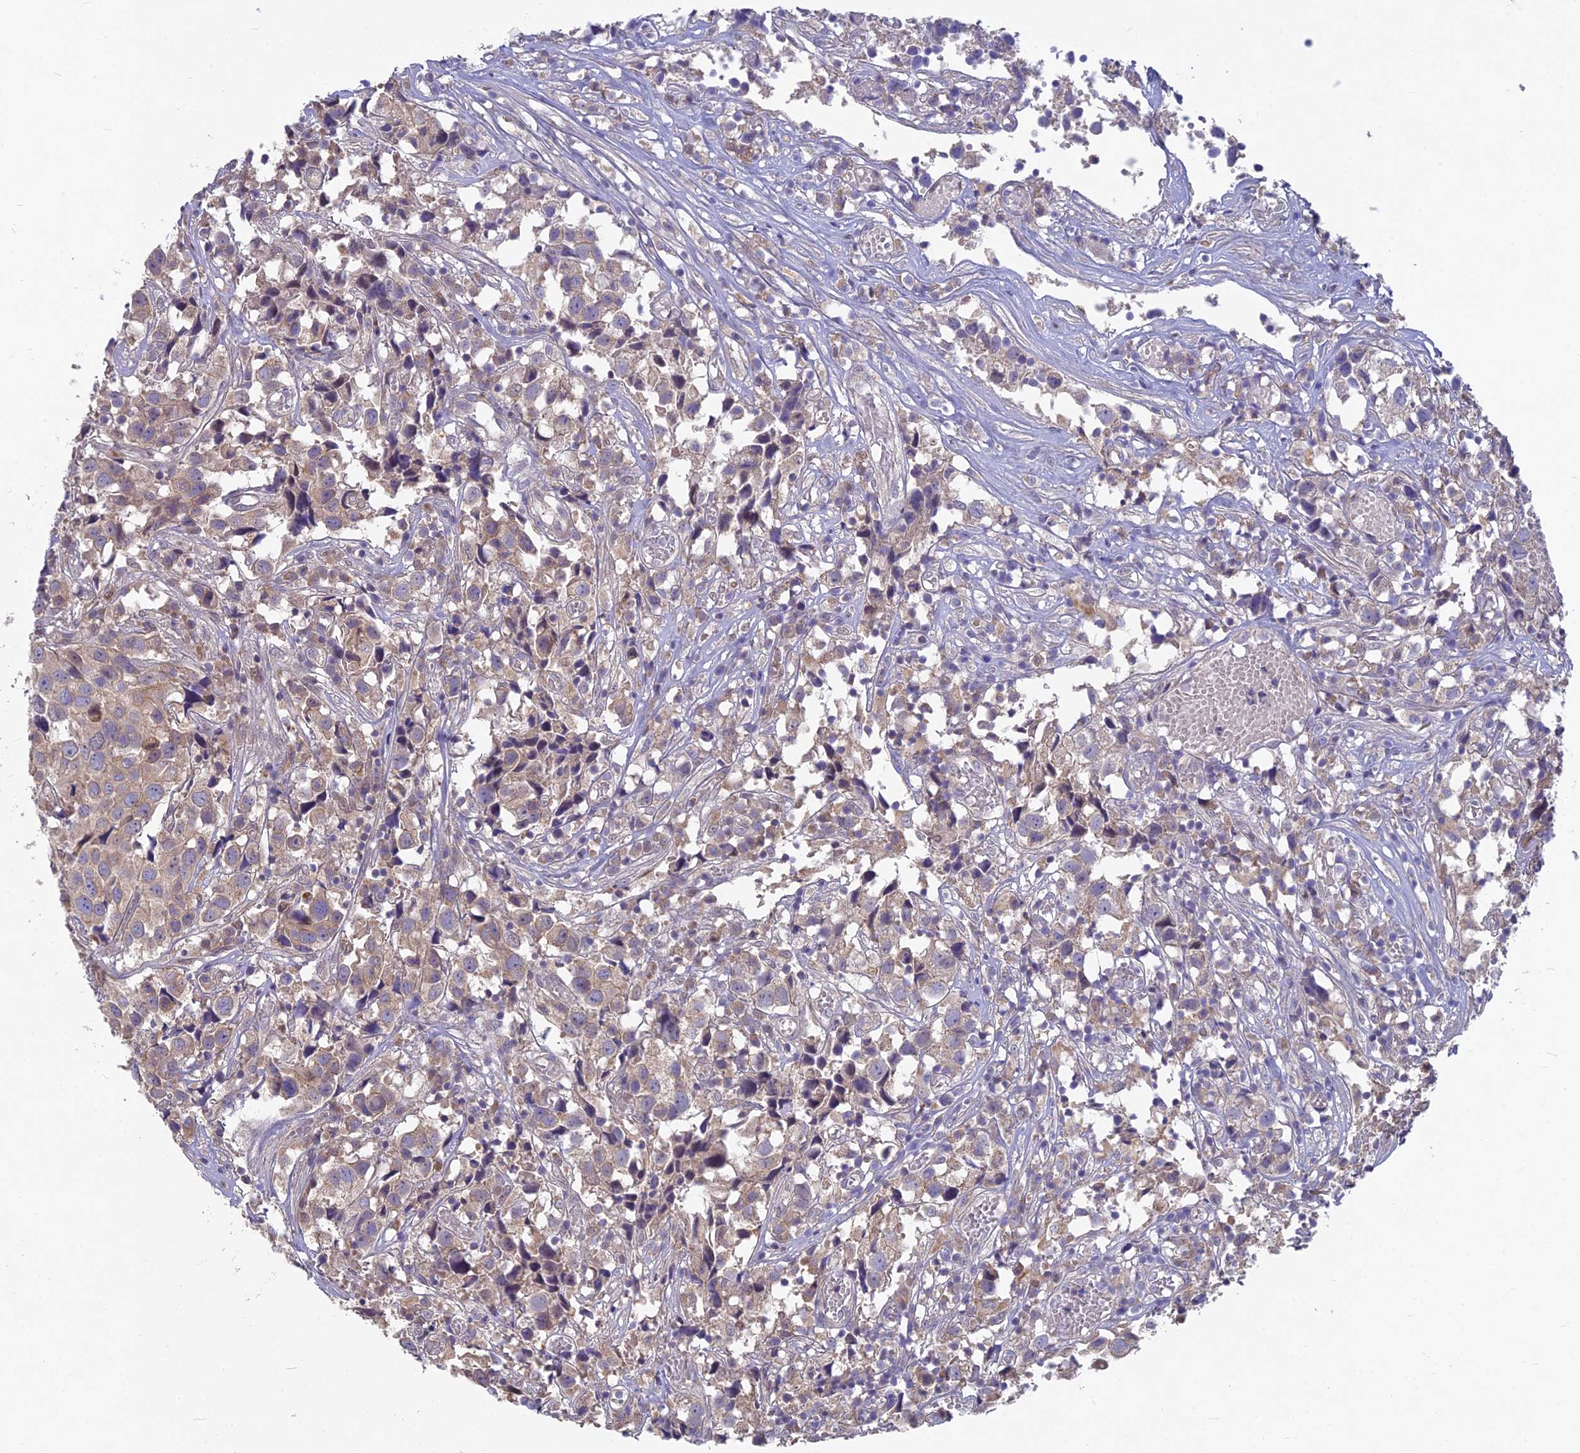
{"staining": {"intensity": "weak", "quantity": "25%-75%", "location": "cytoplasmic/membranous"}, "tissue": "urothelial cancer", "cell_type": "Tumor cells", "image_type": "cancer", "snomed": [{"axis": "morphology", "description": "Urothelial carcinoma, High grade"}, {"axis": "topography", "description": "Urinary bladder"}], "caption": "Human urothelial carcinoma (high-grade) stained for a protein (brown) exhibits weak cytoplasmic/membranous positive staining in approximately 25%-75% of tumor cells.", "gene": "PZP", "patient": {"sex": "female", "age": 75}}